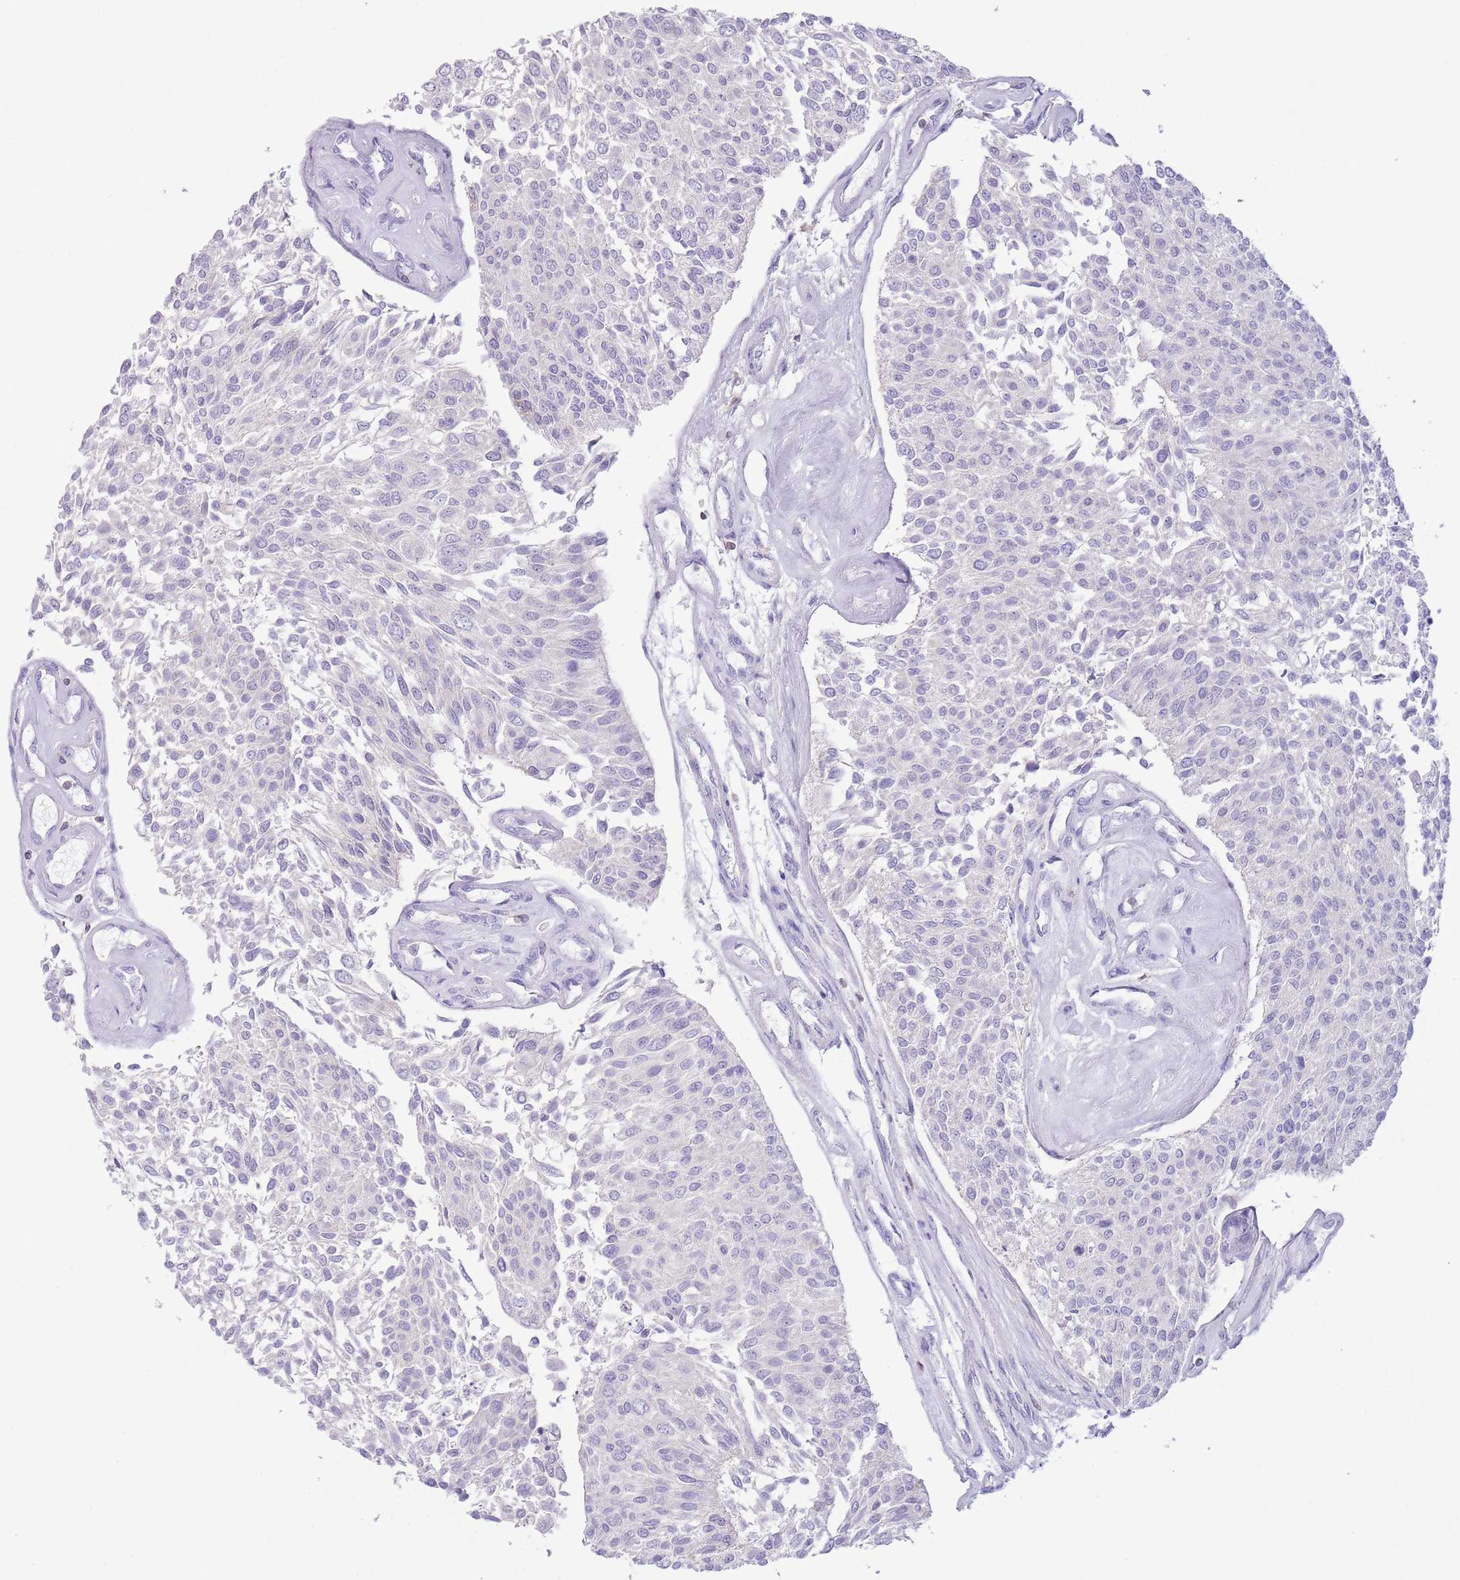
{"staining": {"intensity": "negative", "quantity": "none", "location": "none"}, "tissue": "urothelial cancer", "cell_type": "Tumor cells", "image_type": "cancer", "snomed": [{"axis": "morphology", "description": "Urothelial carcinoma, NOS"}, {"axis": "topography", "description": "Urinary bladder"}], "caption": "The photomicrograph reveals no staining of tumor cells in urothelial cancer.", "gene": "OR4Q3", "patient": {"sex": "male", "age": 55}}